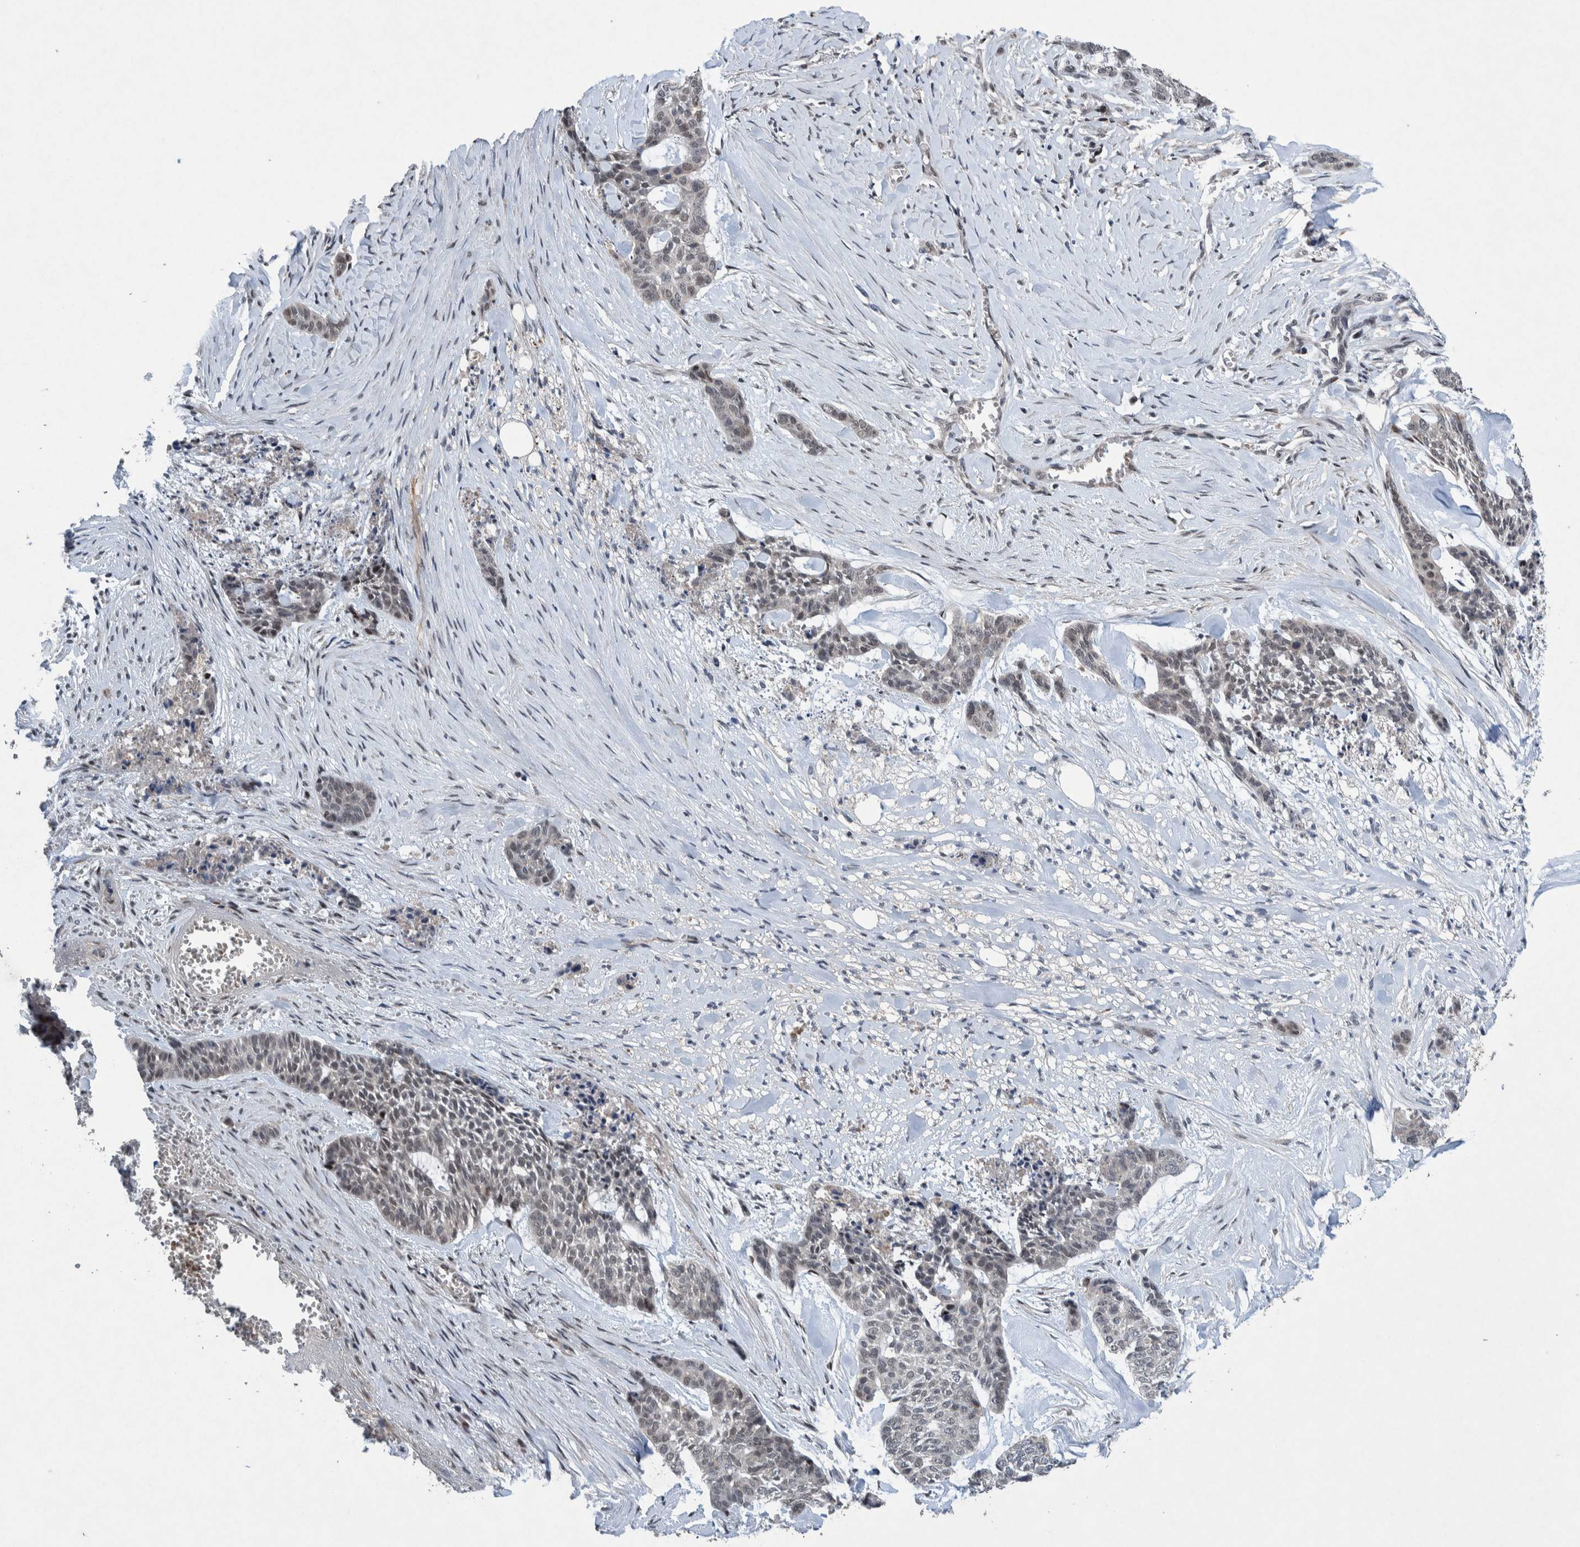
{"staining": {"intensity": "weak", "quantity": ">75%", "location": "nuclear"}, "tissue": "skin cancer", "cell_type": "Tumor cells", "image_type": "cancer", "snomed": [{"axis": "morphology", "description": "Basal cell carcinoma"}, {"axis": "topography", "description": "Skin"}], "caption": "The image reveals a brown stain indicating the presence of a protein in the nuclear of tumor cells in basal cell carcinoma (skin).", "gene": "ESRP1", "patient": {"sex": "female", "age": 64}}